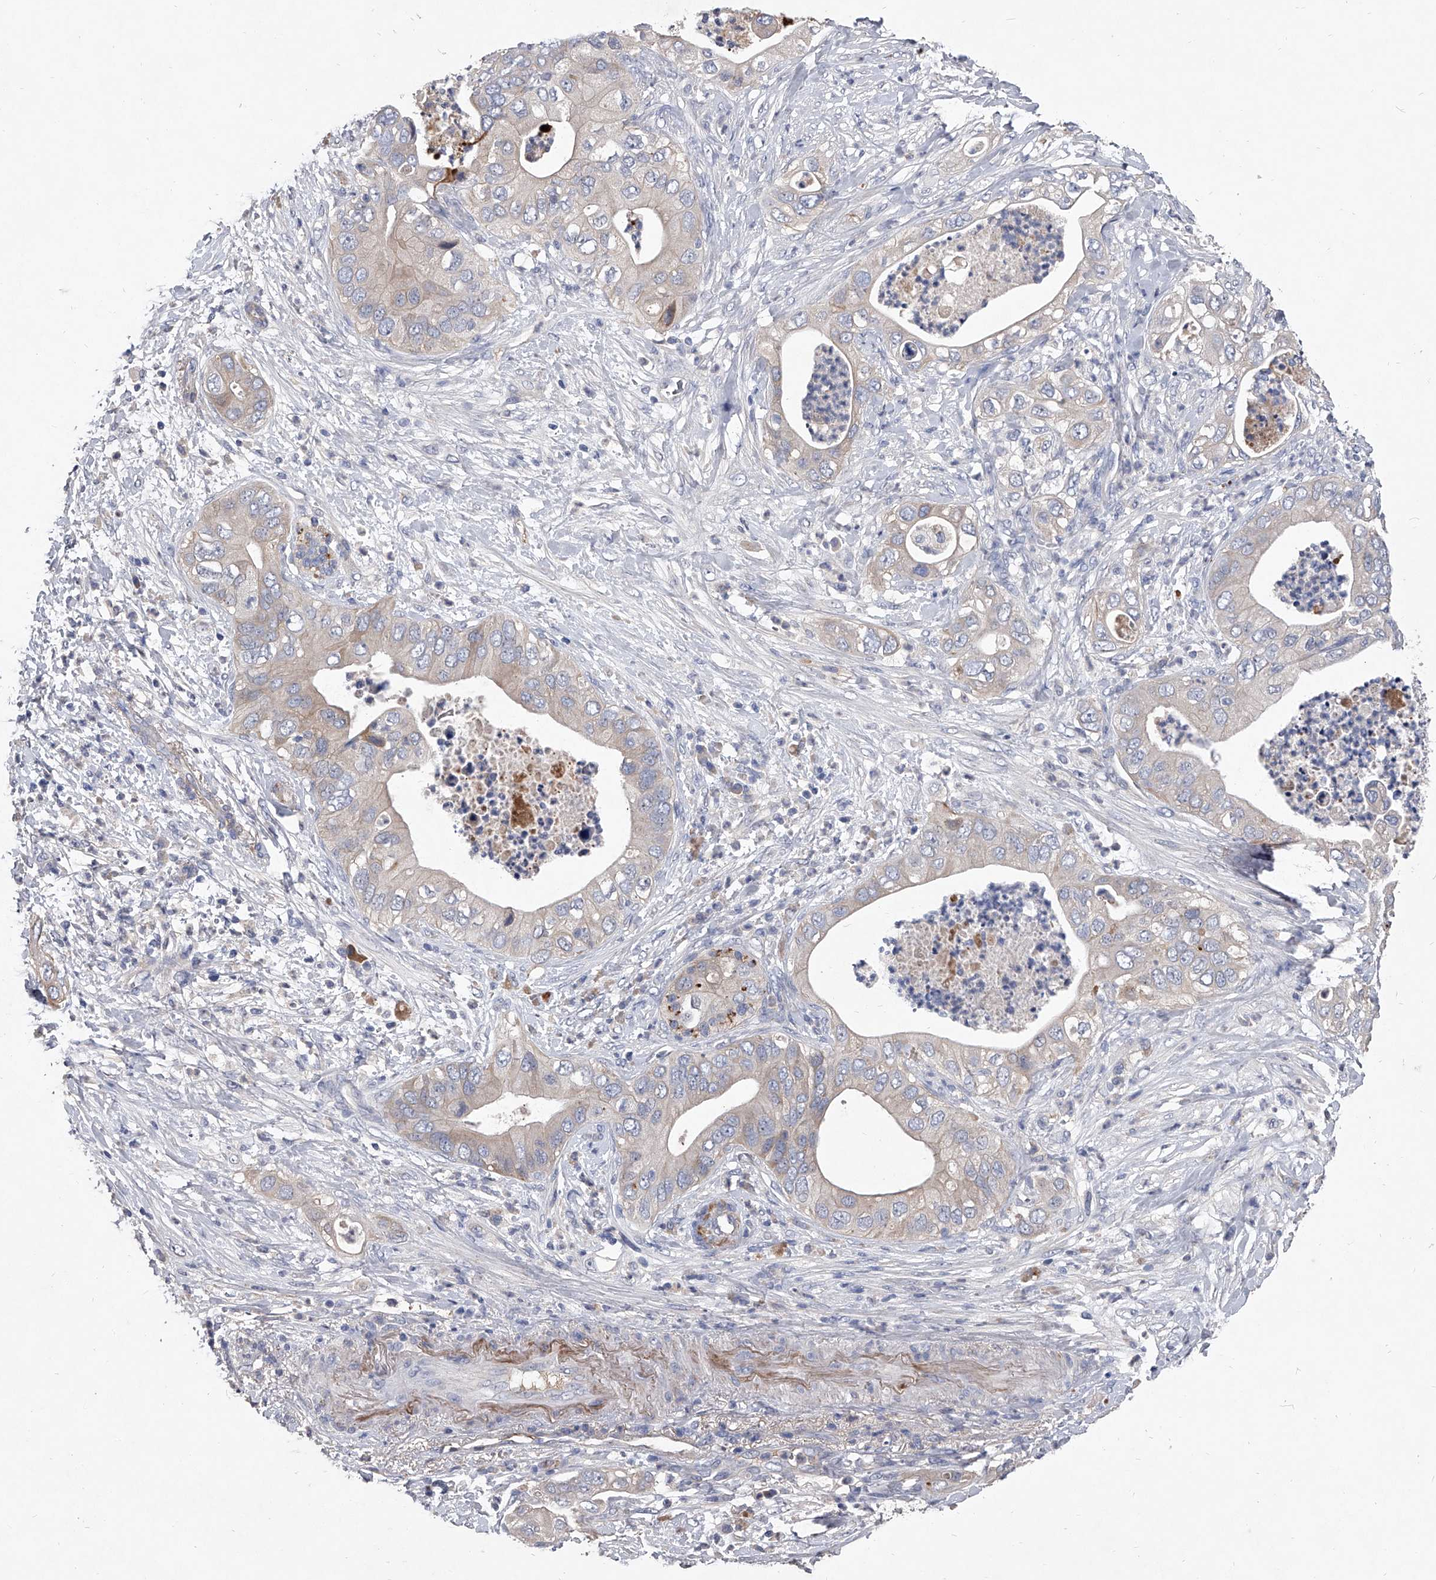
{"staining": {"intensity": "negative", "quantity": "none", "location": "none"}, "tissue": "pancreatic cancer", "cell_type": "Tumor cells", "image_type": "cancer", "snomed": [{"axis": "morphology", "description": "Adenocarcinoma, NOS"}, {"axis": "topography", "description": "Pancreas"}], "caption": "An IHC histopathology image of pancreatic cancer (adenocarcinoma) is shown. There is no staining in tumor cells of pancreatic cancer (adenocarcinoma). (DAB IHC with hematoxylin counter stain).", "gene": "C5", "patient": {"sex": "female", "age": 78}}